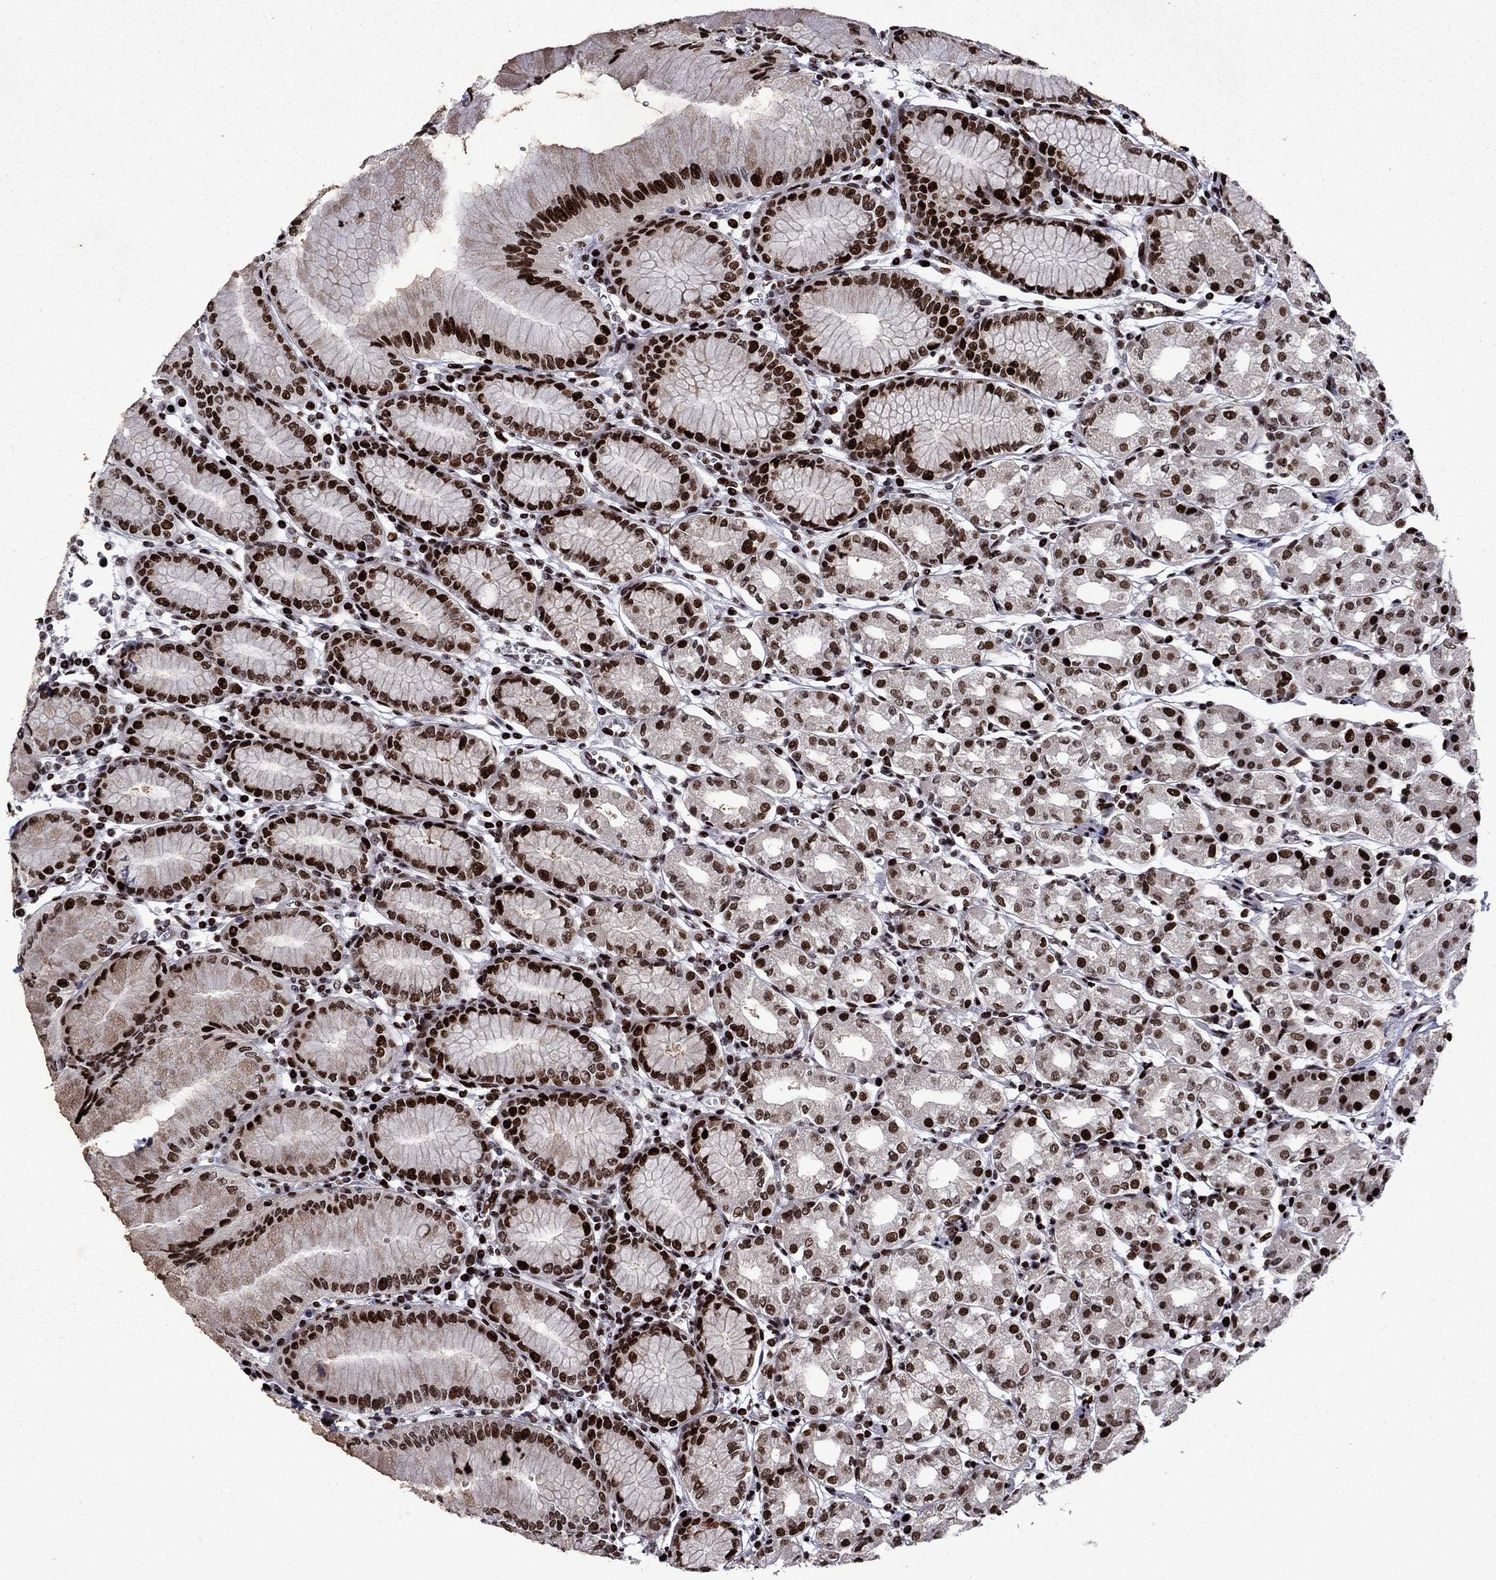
{"staining": {"intensity": "strong", "quantity": ">75%", "location": "nuclear"}, "tissue": "stomach", "cell_type": "Glandular cells", "image_type": "normal", "snomed": [{"axis": "morphology", "description": "Normal tissue, NOS"}, {"axis": "topography", "description": "Skeletal muscle"}, {"axis": "topography", "description": "Stomach"}], "caption": "Immunohistochemistry histopathology image of benign human stomach stained for a protein (brown), which reveals high levels of strong nuclear staining in about >75% of glandular cells.", "gene": "LIMK1", "patient": {"sex": "female", "age": 57}}